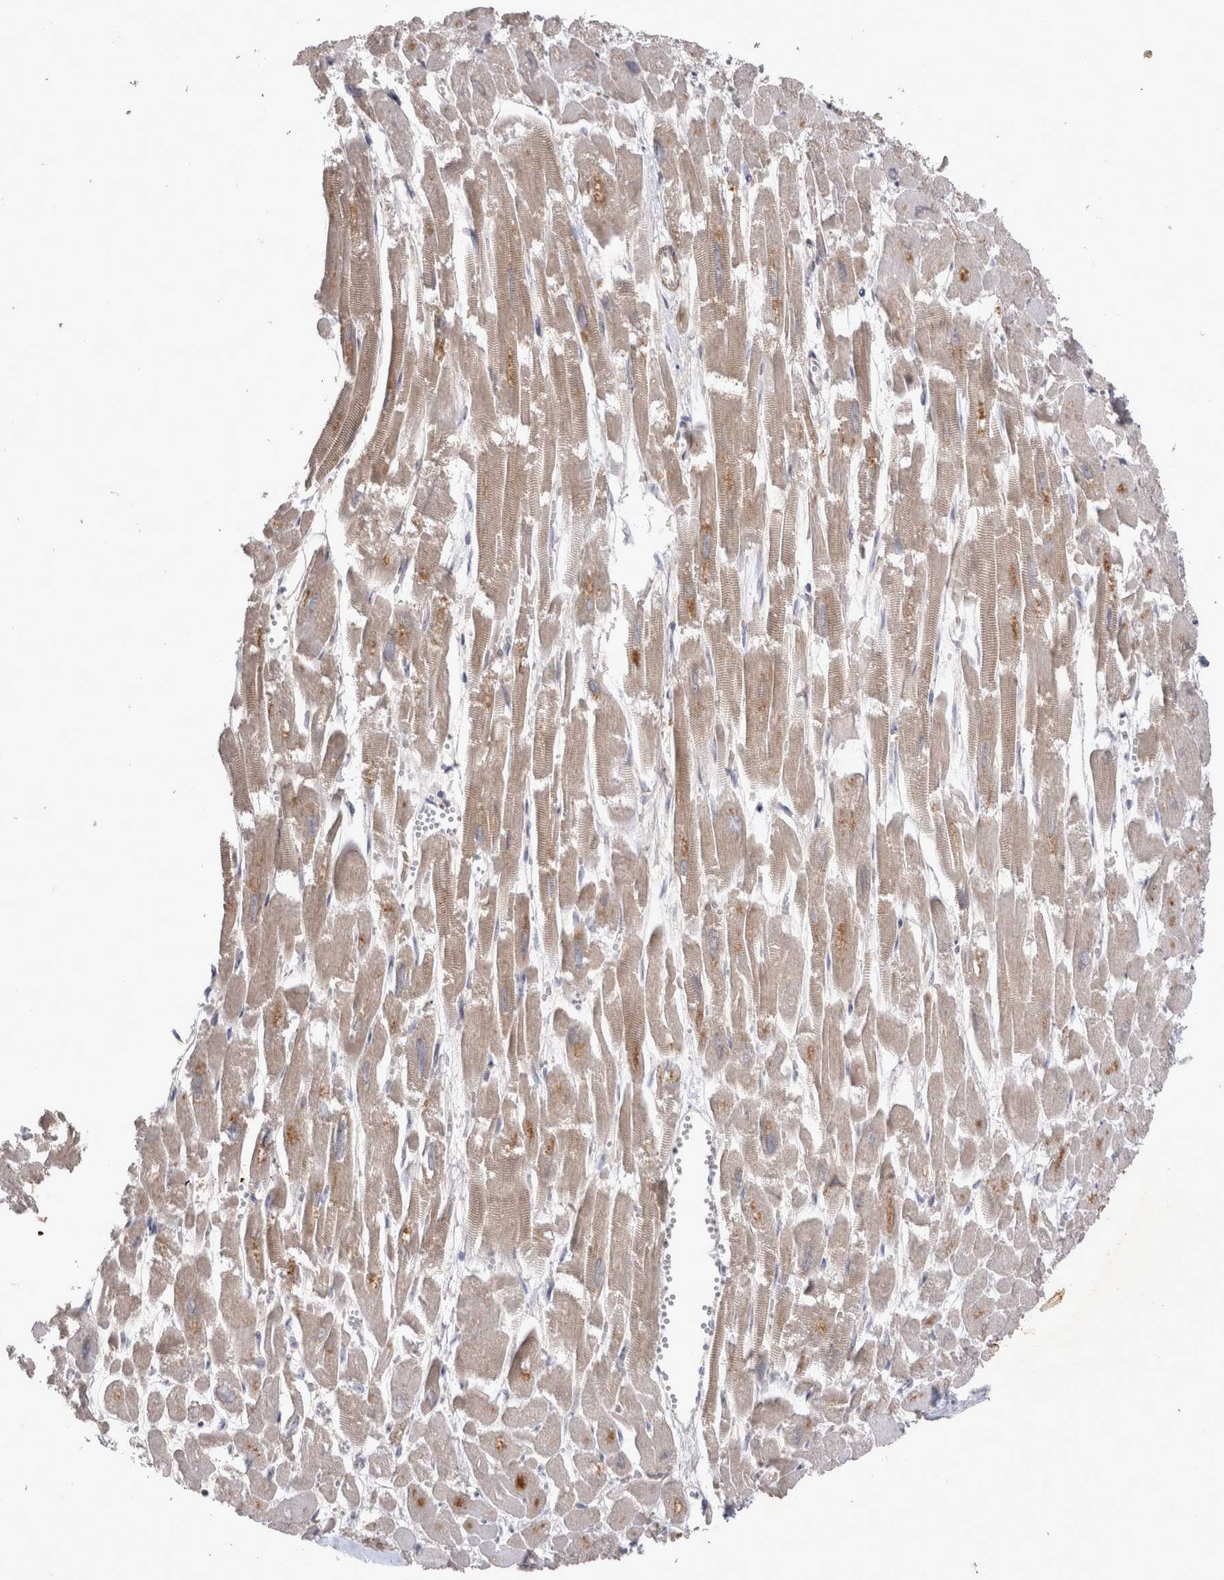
{"staining": {"intensity": "moderate", "quantity": "25%-75%", "location": "cytoplasmic/membranous"}, "tissue": "heart muscle", "cell_type": "Cardiomyocytes", "image_type": "normal", "snomed": [{"axis": "morphology", "description": "Normal tissue, NOS"}, {"axis": "topography", "description": "Heart"}], "caption": "Protein analysis of unremarkable heart muscle reveals moderate cytoplasmic/membranous expression in approximately 25%-75% of cardiomyocytes.", "gene": "SRD5A3", "patient": {"sex": "male", "age": 54}}